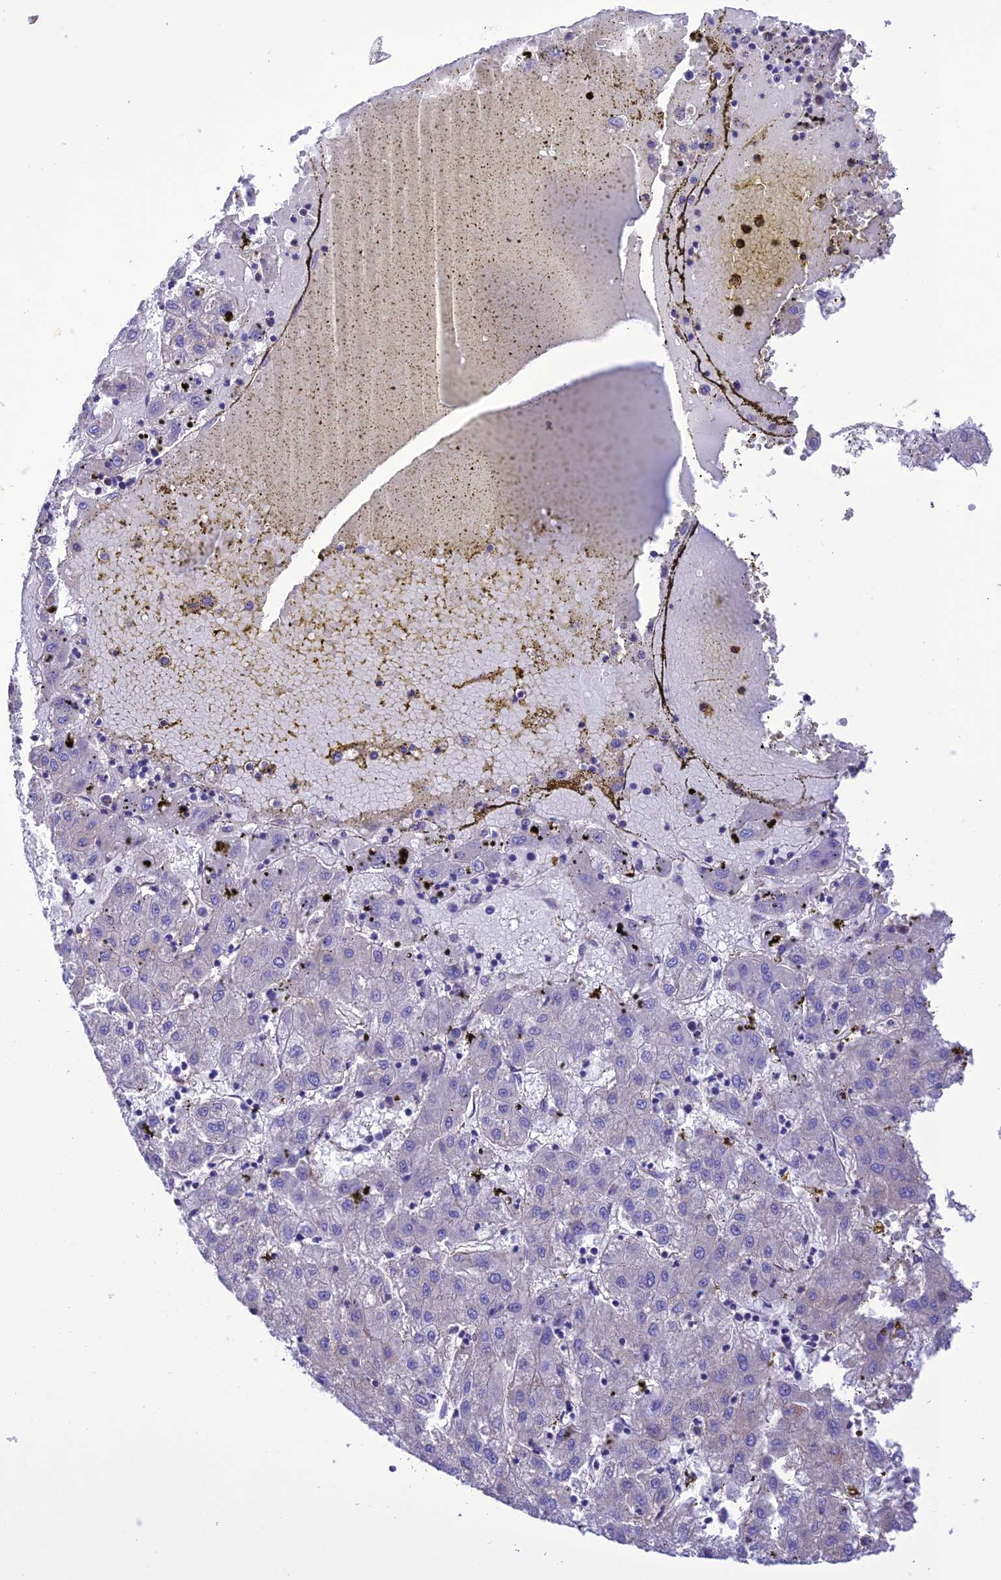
{"staining": {"intensity": "negative", "quantity": "none", "location": "none"}, "tissue": "liver cancer", "cell_type": "Tumor cells", "image_type": "cancer", "snomed": [{"axis": "morphology", "description": "Carcinoma, Hepatocellular, NOS"}, {"axis": "topography", "description": "Liver"}], "caption": "Immunohistochemistry micrograph of liver hepatocellular carcinoma stained for a protein (brown), which shows no staining in tumor cells. The staining is performed using DAB (3,3'-diaminobenzidine) brown chromogen with nuclei counter-stained in using hematoxylin.", "gene": "MAP3K12", "patient": {"sex": "male", "age": 72}}